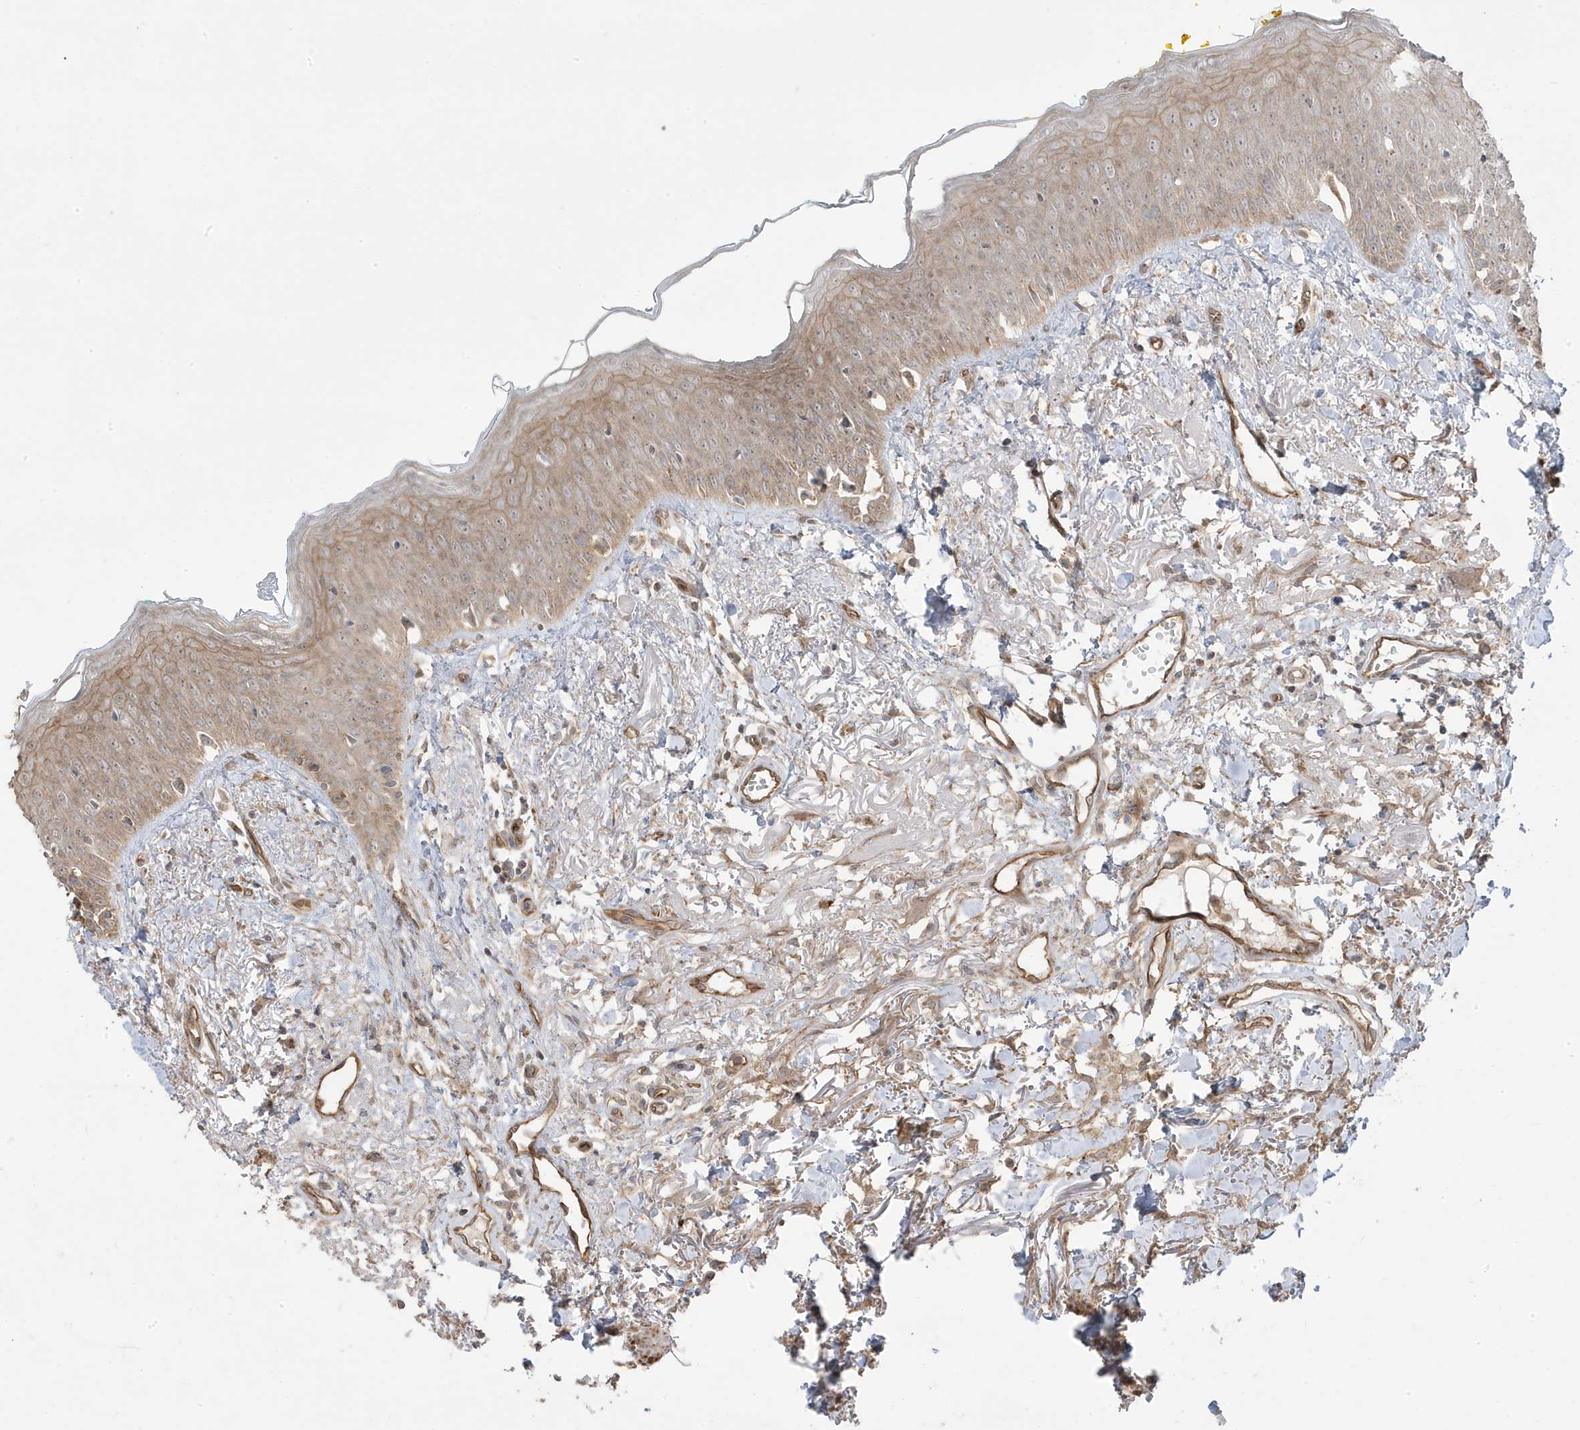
{"staining": {"intensity": "weak", "quantity": "25%-75%", "location": "cytoplasmic/membranous"}, "tissue": "oral mucosa", "cell_type": "Squamous epithelial cells", "image_type": "normal", "snomed": [{"axis": "morphology", "description": "Normal tissue, NOS"}, {"axis": "topography", "description": "Oral tissue"}], "caption": "Oral mucosa was stained to show a protein in brown. There is low levels of weak cytoplasmic/membranous positivity in approximately 25%-75% of squamous epithelial cells. Using DAB (3,3'-diaminobenzidine) (brown) and hematoxylin (blue) stains, captured at high magnification using brightfield microscopy.", "gene": "DNAJC12", "patient": {"sex": "female", "age": 70}}